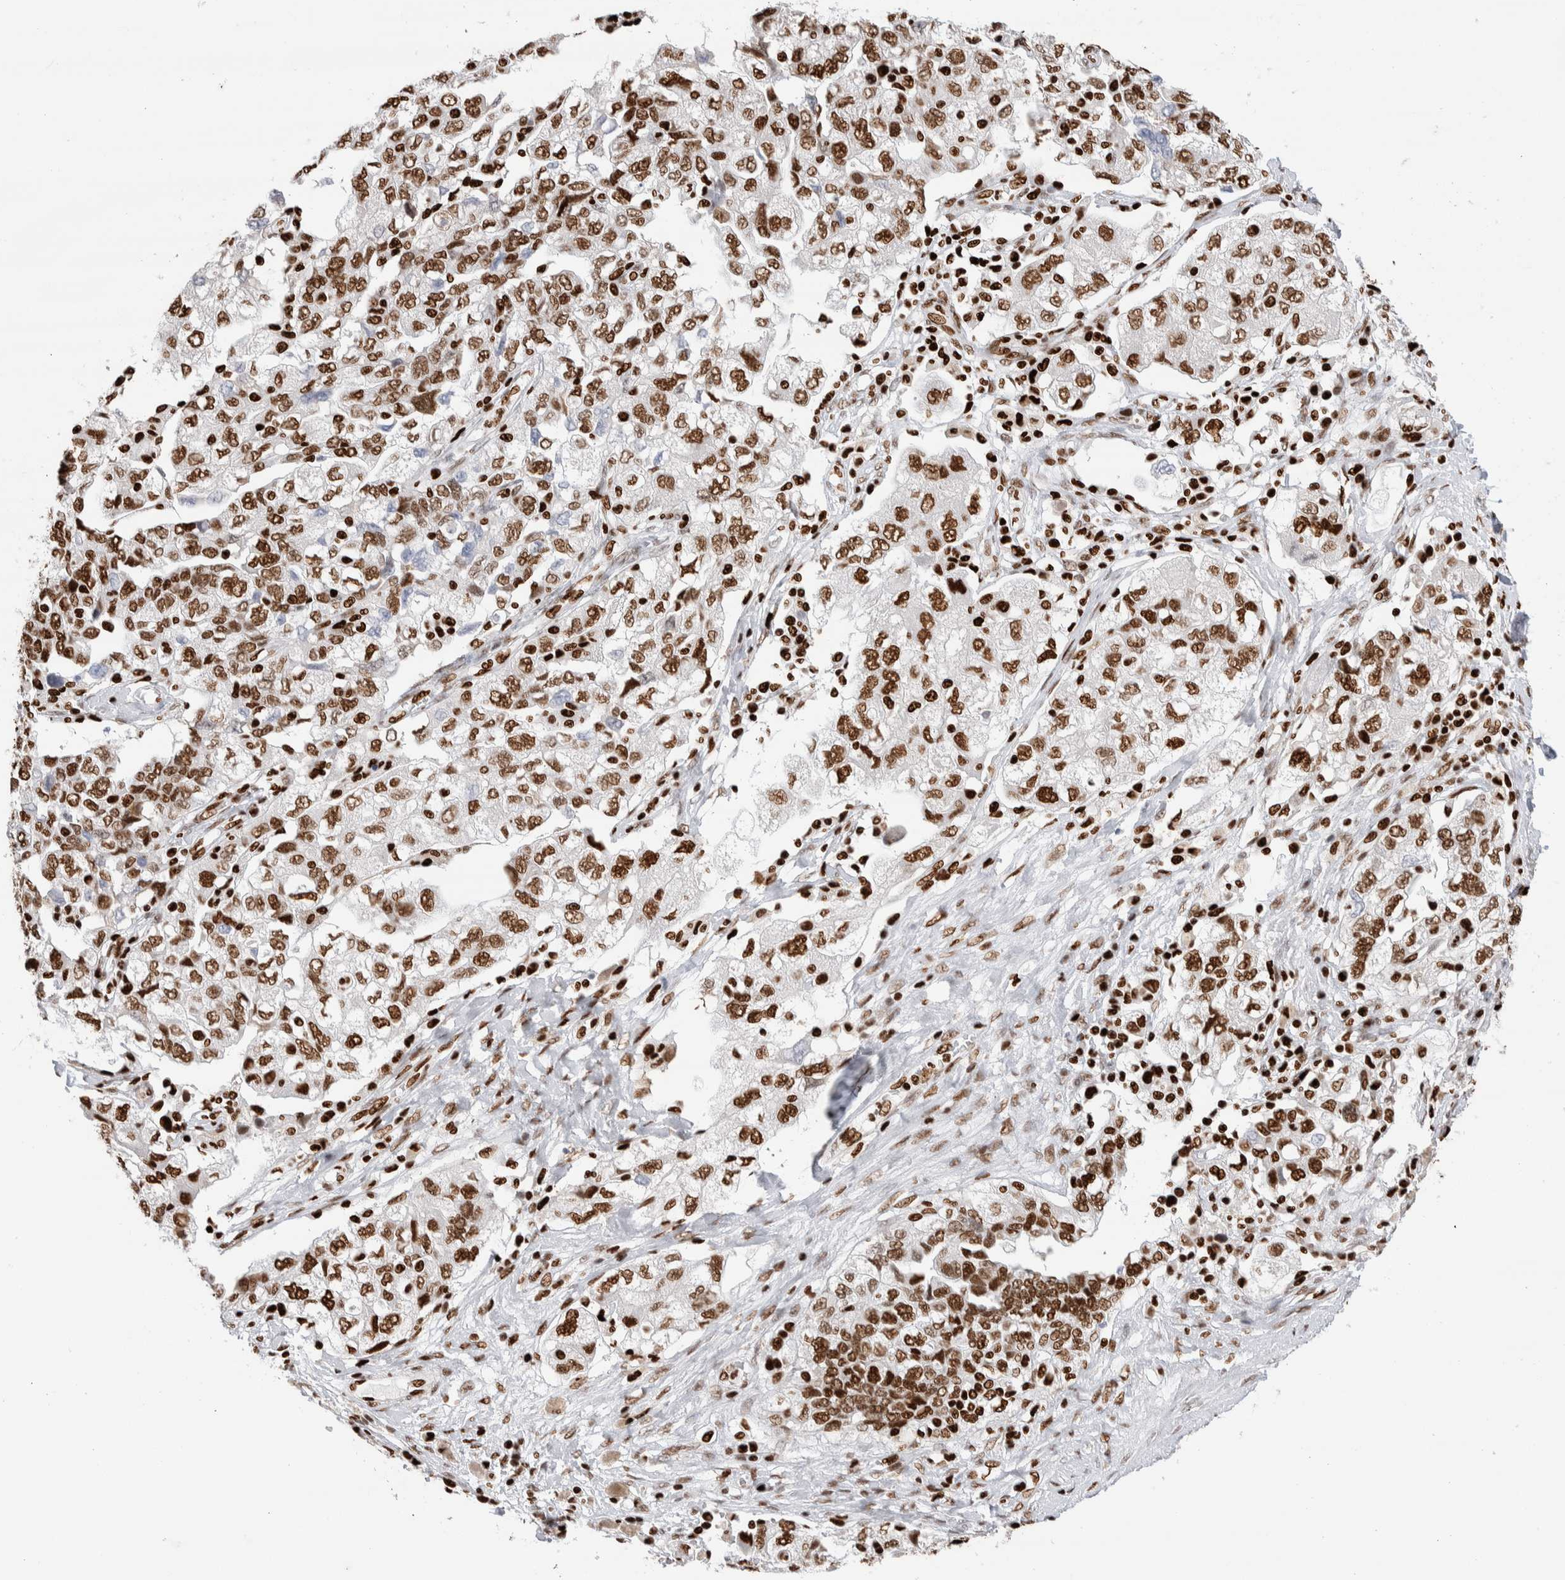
{"staining": {"intensity": "strong", "quantity": ">75%", "location": "nuclear"}, "tissue": "ovarian cancer", "cell_type": "Tumor cells", "image_type": "cancer", "snomed": [{"axis": "morphology", "description": "Carcinoma, NOS"}, {"axis": "morphology", "description": "Cystadenocarcinoma, serous, NOS"}, {"axis": "topography", "description": "Ovary"}], "caption": "This photomicrograph demonstrates IHC staining of ovarian carcinoma, with high strong nuclear staining in approximately >75% of tumor cells.", "gene": "RNASEK-C17orf49", "patient": {"sex": "female", "age": 69}}